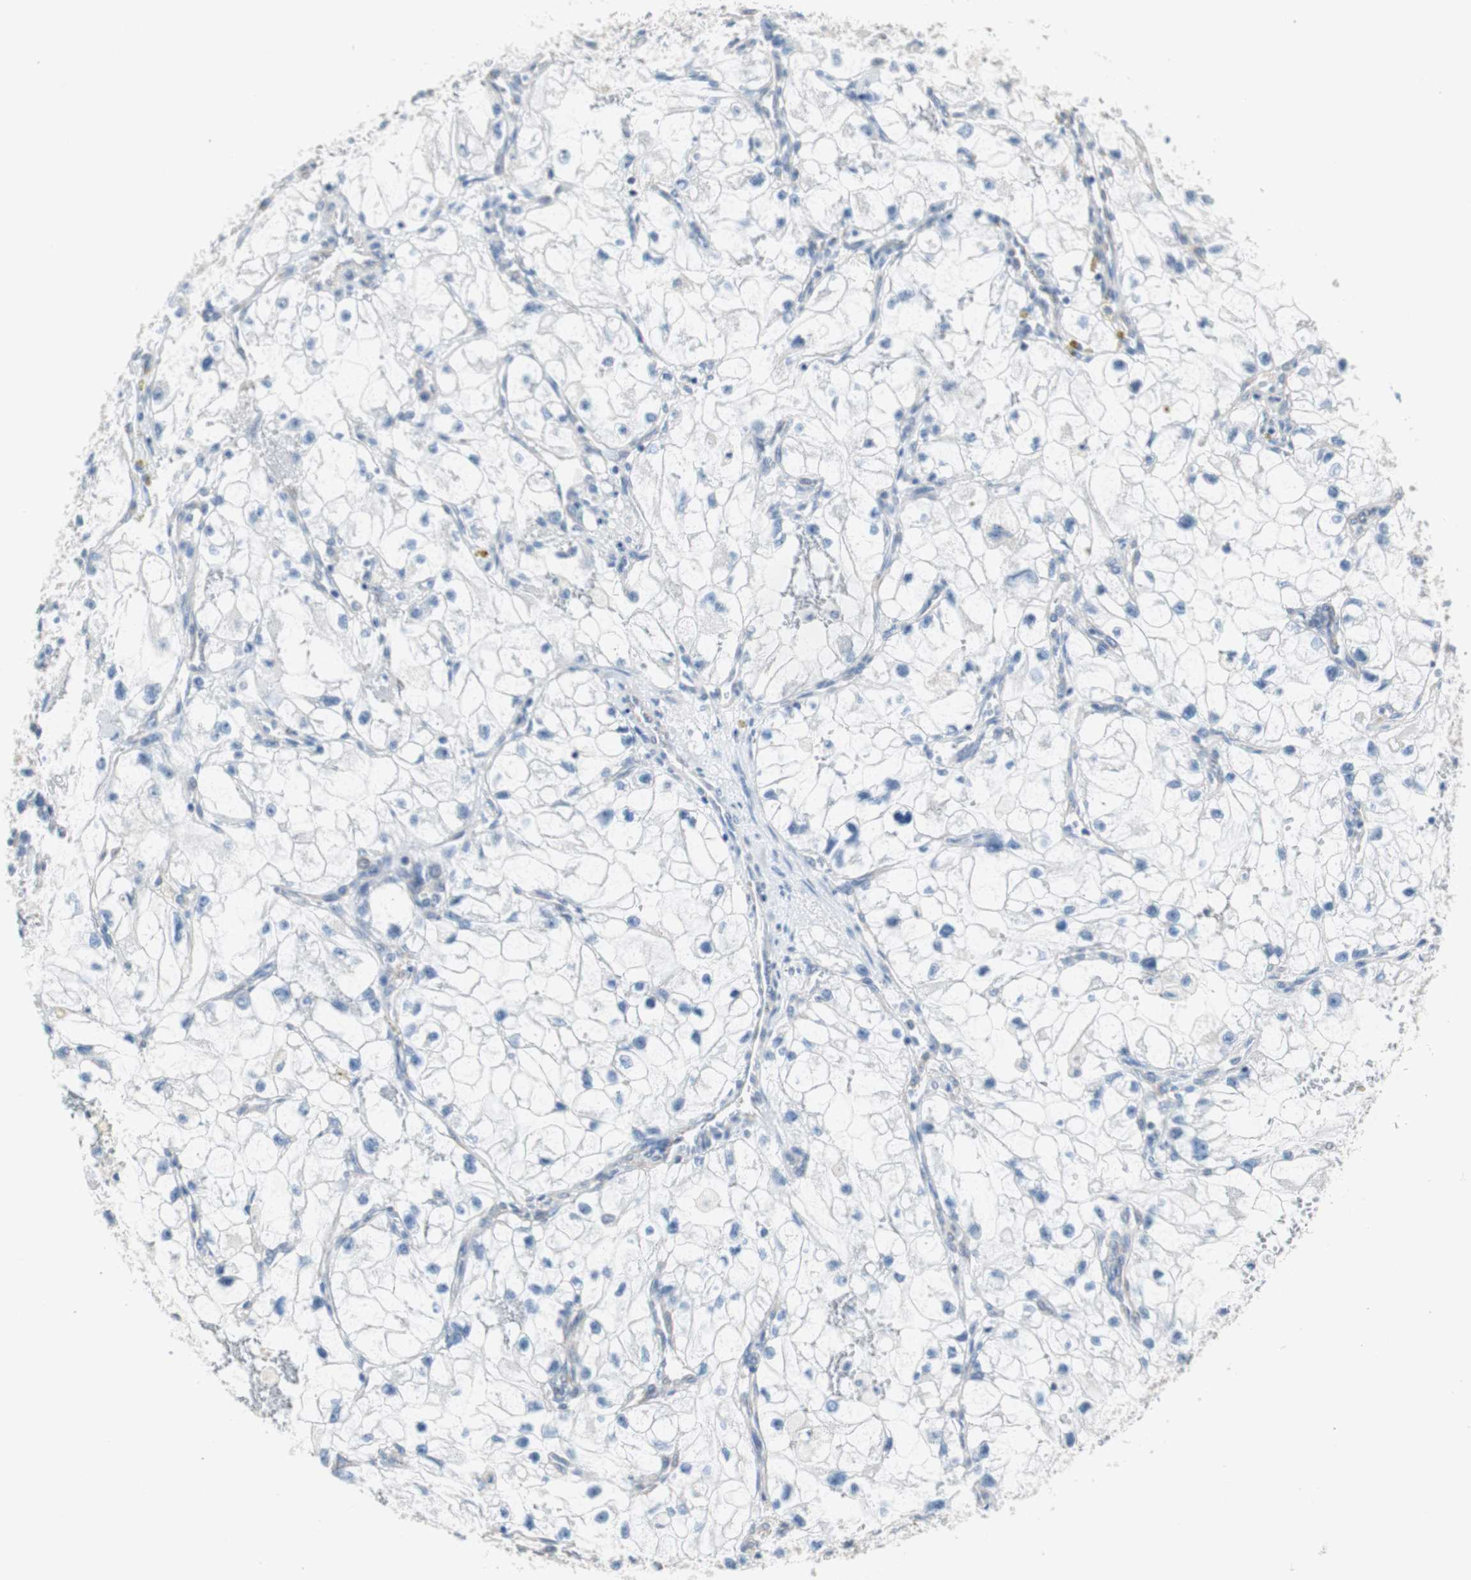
{"staining": {"intensity": "negative", "quantity": "none", "location": "none"}, "tissue": "renal cancer", "cell_type": "Tumor cells", "image_type": "cancer", "snomed": [{"axis": "morphology", "description": "Adenocarcinoma, NOS"}, {"axis": "topography", "description": "Kidney"}], "caption": "This is an immunohistochemistry image of human renal cancer. There is no staining in tumor cells.", "gene": "KIF3B", "patient": {"sex": "female", "age": 70}}